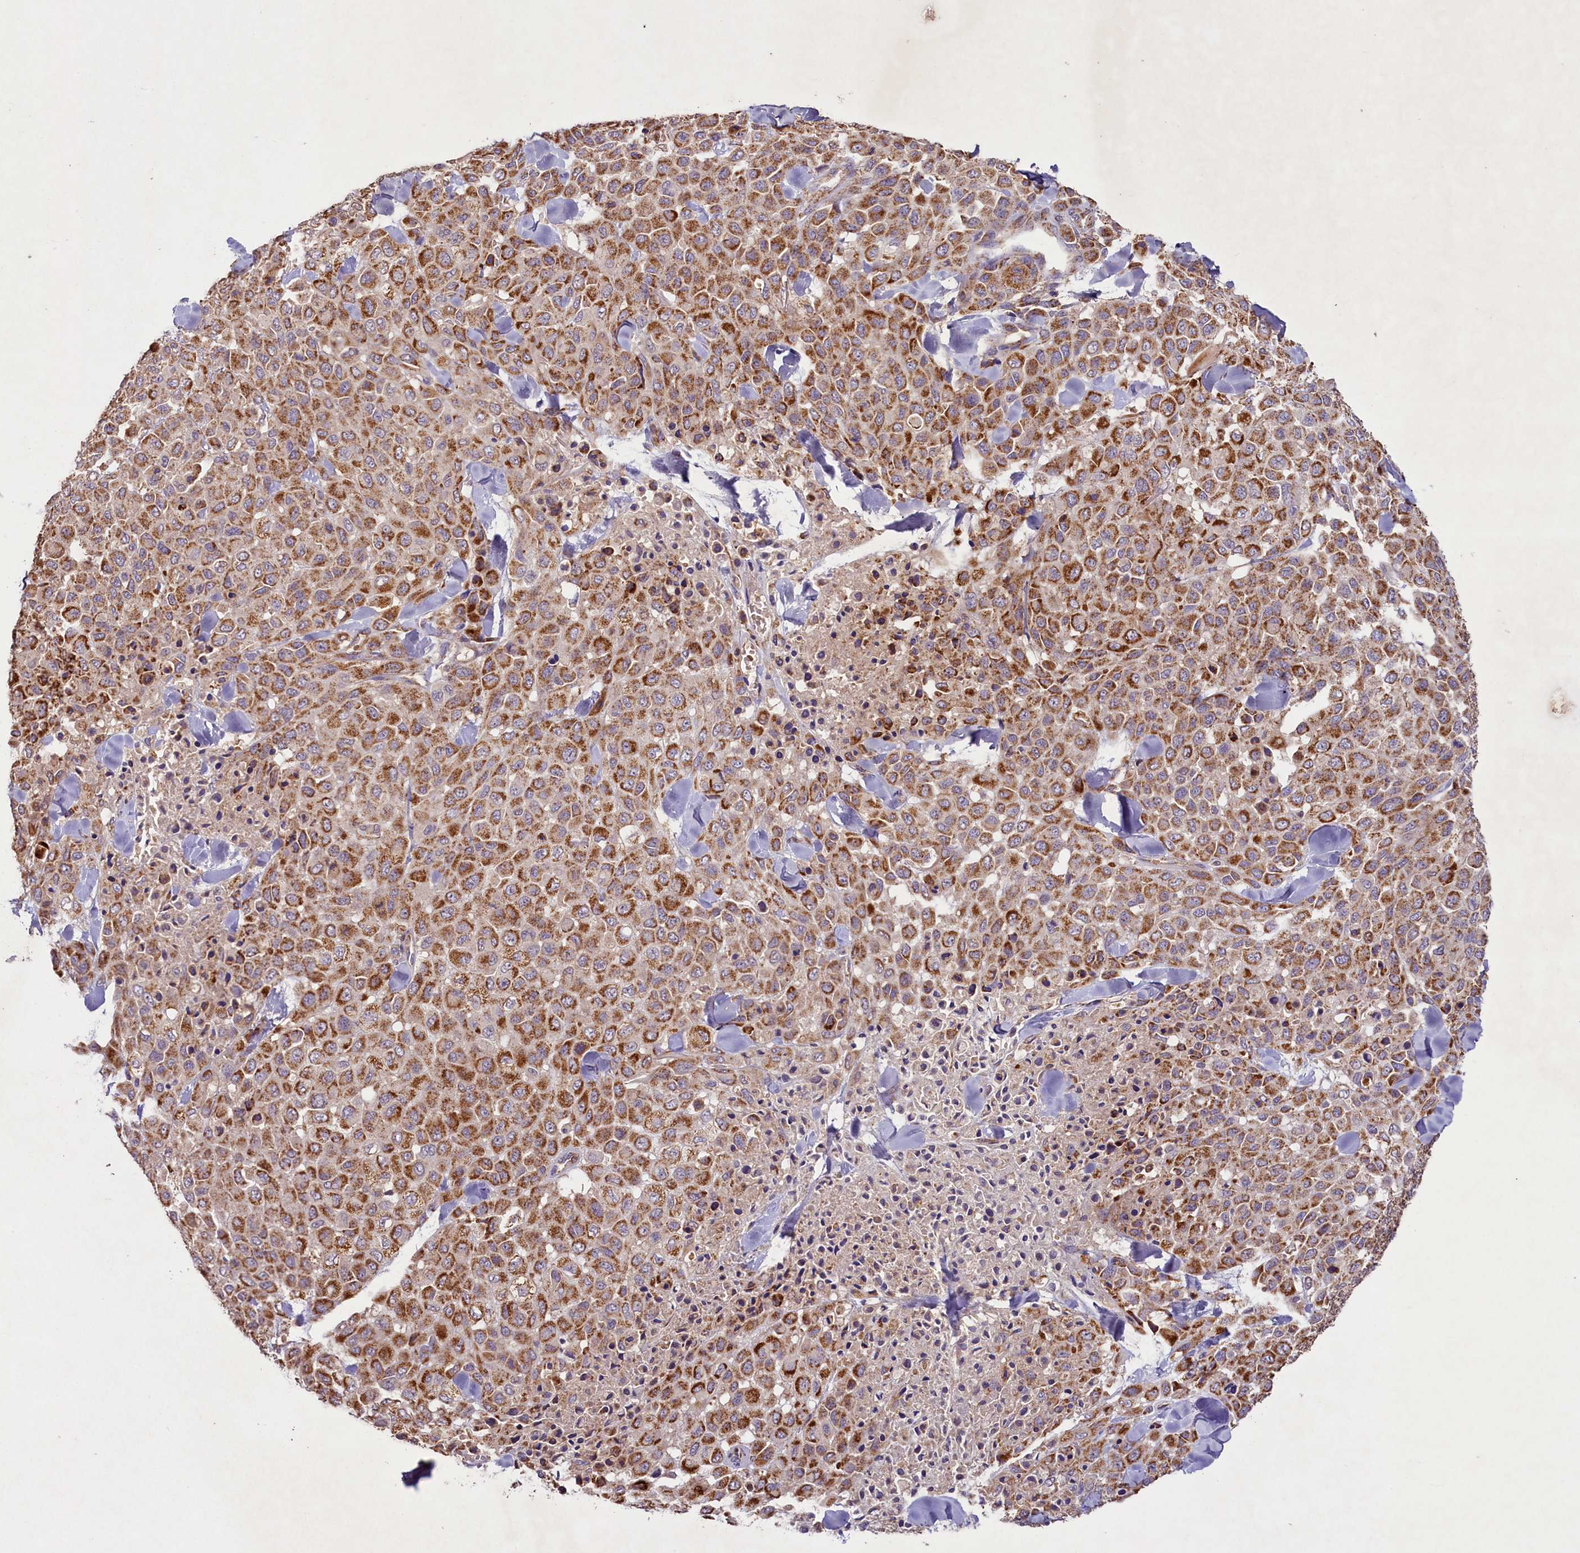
{"staining": {"intensity": "moderate", "quantity": ">75%", "location": "cytoplasmic/membranous"}, "tissue": "melanoma", "cell_type": "Tumor cells", "image_type": "cancer", "snomed": [{"axis": "morphology", "description": "Malignant melanoma, Metastatic site"}, {"axis": "topography", "description": "Skin"}], "caption": "Malignant melanoma (metastatic site) stained with a brown dye displays moderate cytoplasmic/membranous positive positivity in approximately >75% of tumor cells.", "gene": "PMPCB", "patient": {"sex": "female", "age": 81}}